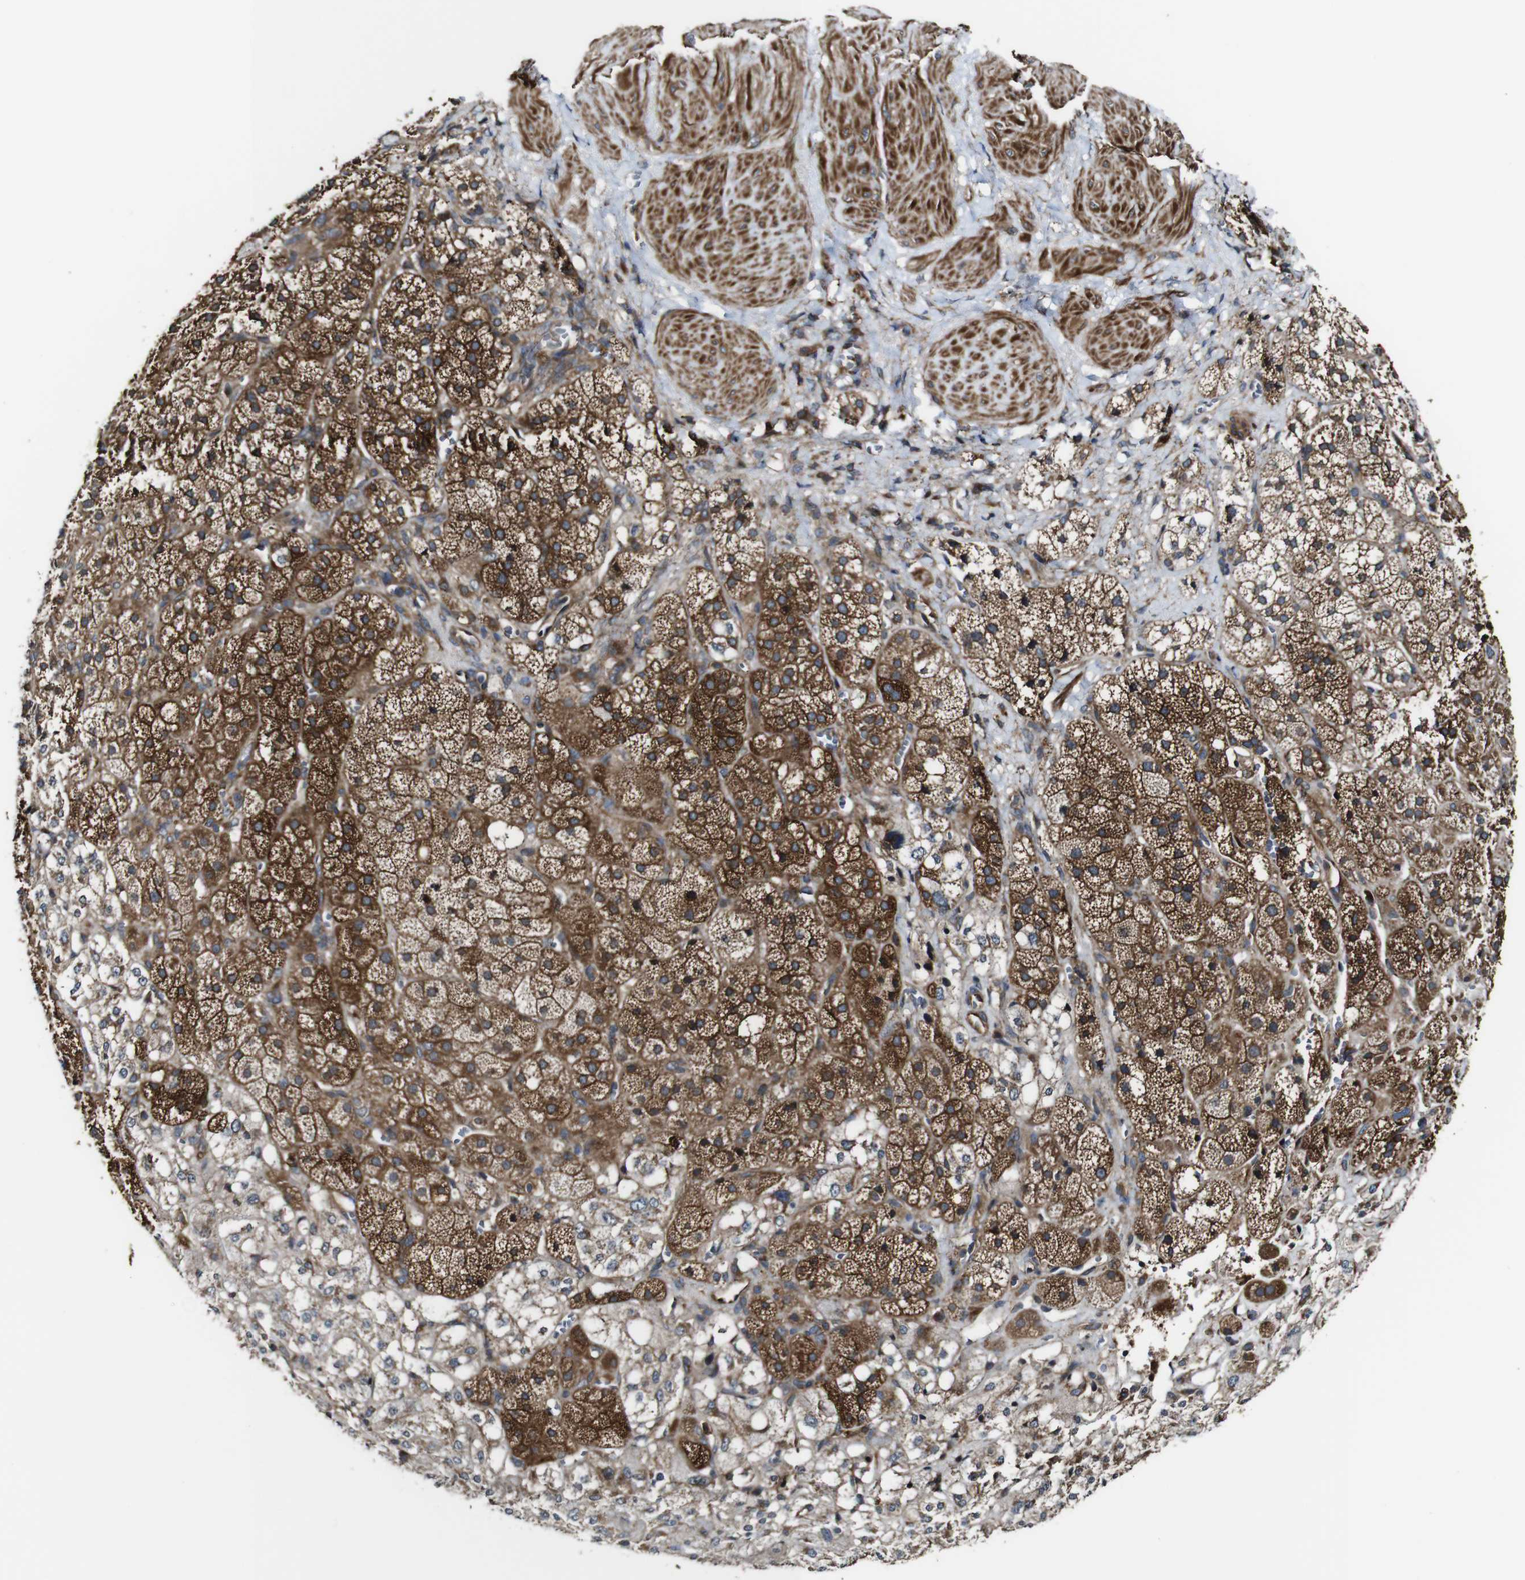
{"staining": {"intensity": "strong", "quantity": ">75%", "location": "cytoplasmic/membranous"}, "tissue": "adrenal gland", "cell_type": "Glandular cells", "image_type": "normal", "snomed": [{"axis": "morphology", "description": "Normal tissue, NOS"}, {"axis": "topography", "description": "Adrenal gland"}], "caption": "The immunohistochemical stain highlights strong cytoplasmic/membranous expression in glandular cells of unremarkable adrenal gland. The protein is shown in brown color, while the nuclei are stained blue.", "gene": "TNIK", "patient": {"sex": "male", "age": 56}}